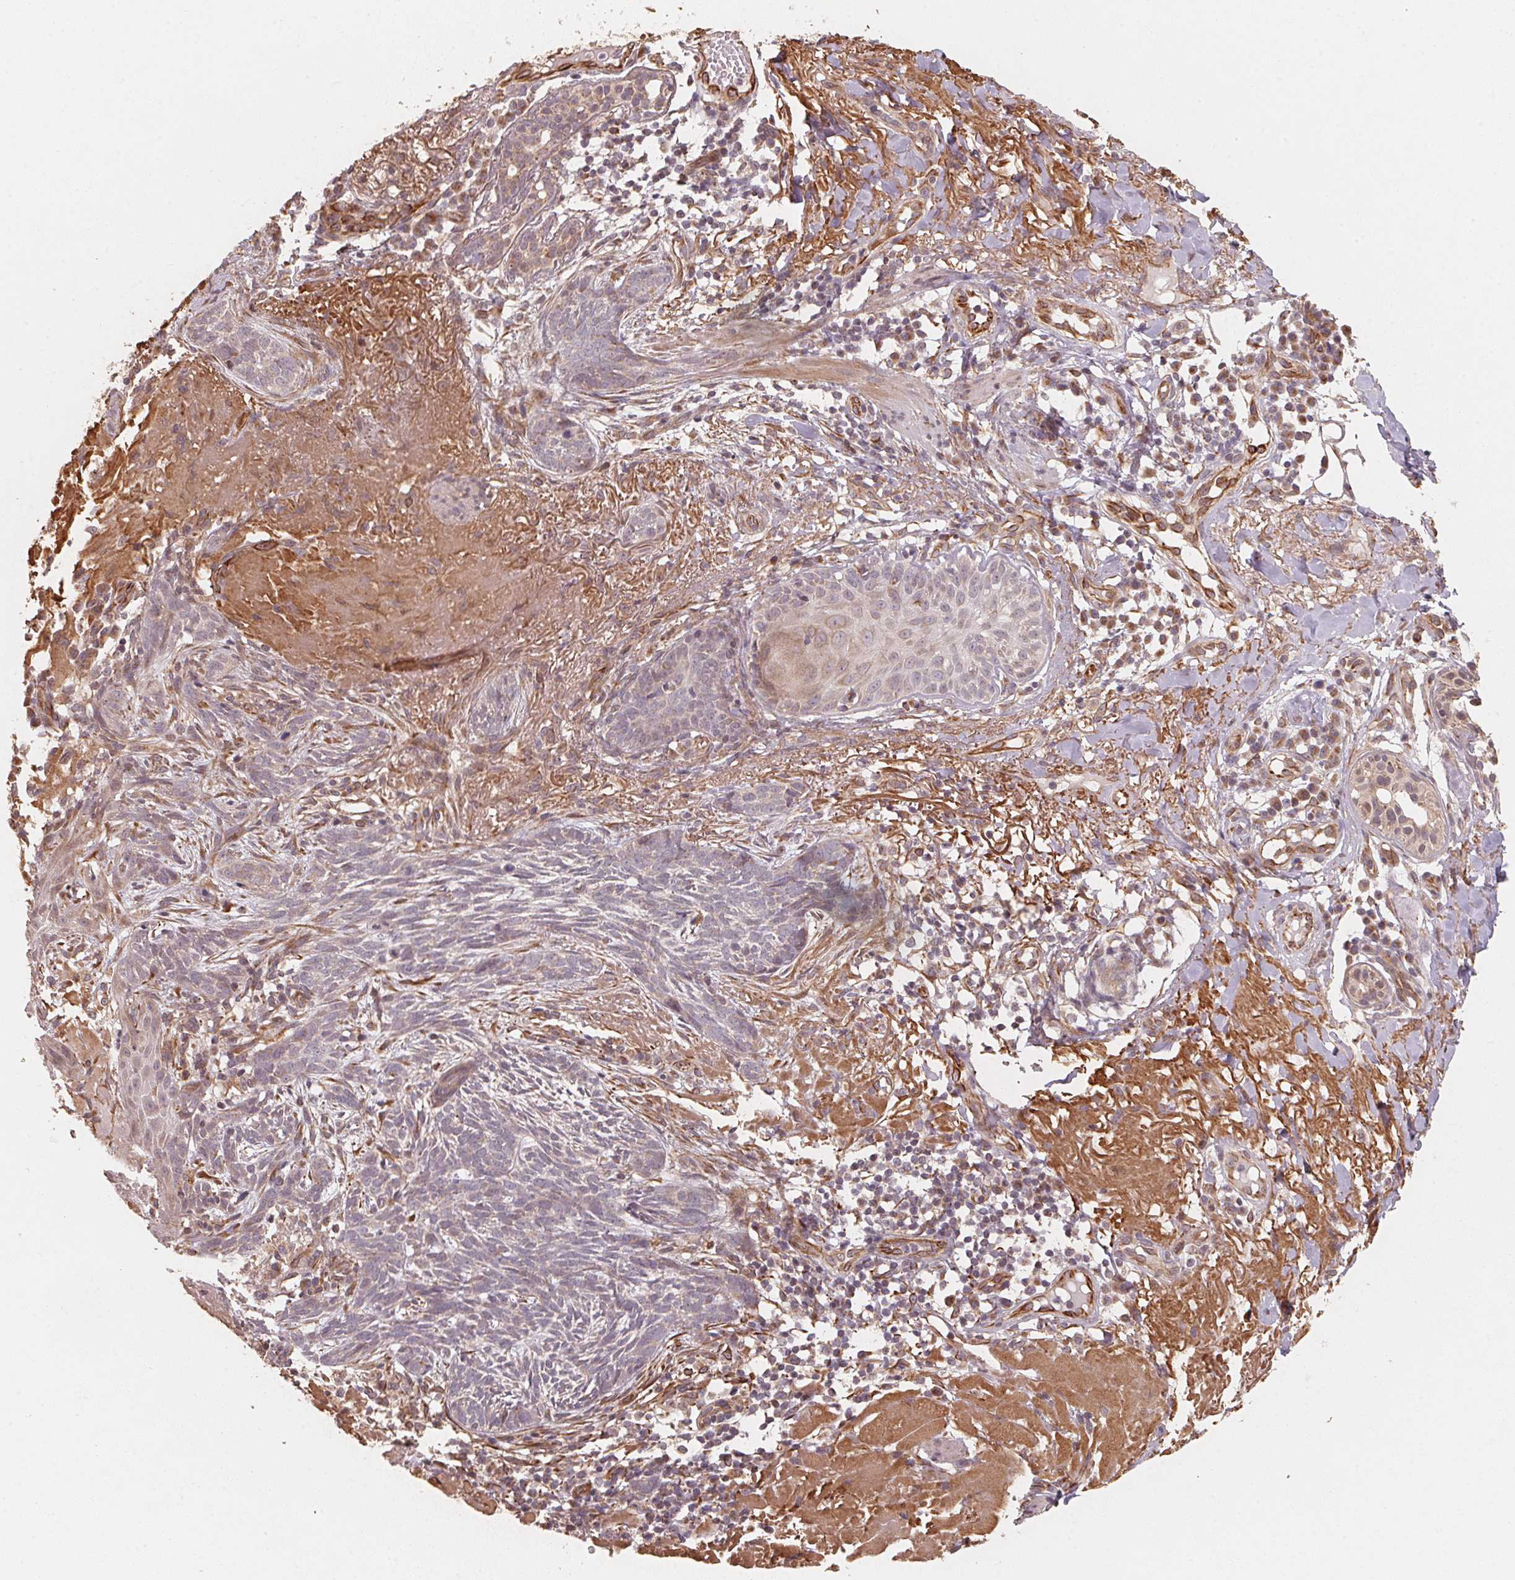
{"staining": {"intensity": "weak", "quantity": "<25%", "location": "cytoplasmic/membranous"}, "tissue": "skin cancer", "cell_type": "Tumor cells", "image_type": "cancer", "snomed": [{"axis": "morphology", "description": "Basal cell carcinoma"}, {"axis": "topography", "description": "Skin"}], "caption": "Tumor cells show no significant expression in basal cell carcinoma (skin).", "gene": "TSPAN12", "patient": {"sex": "female", "age": 93}}